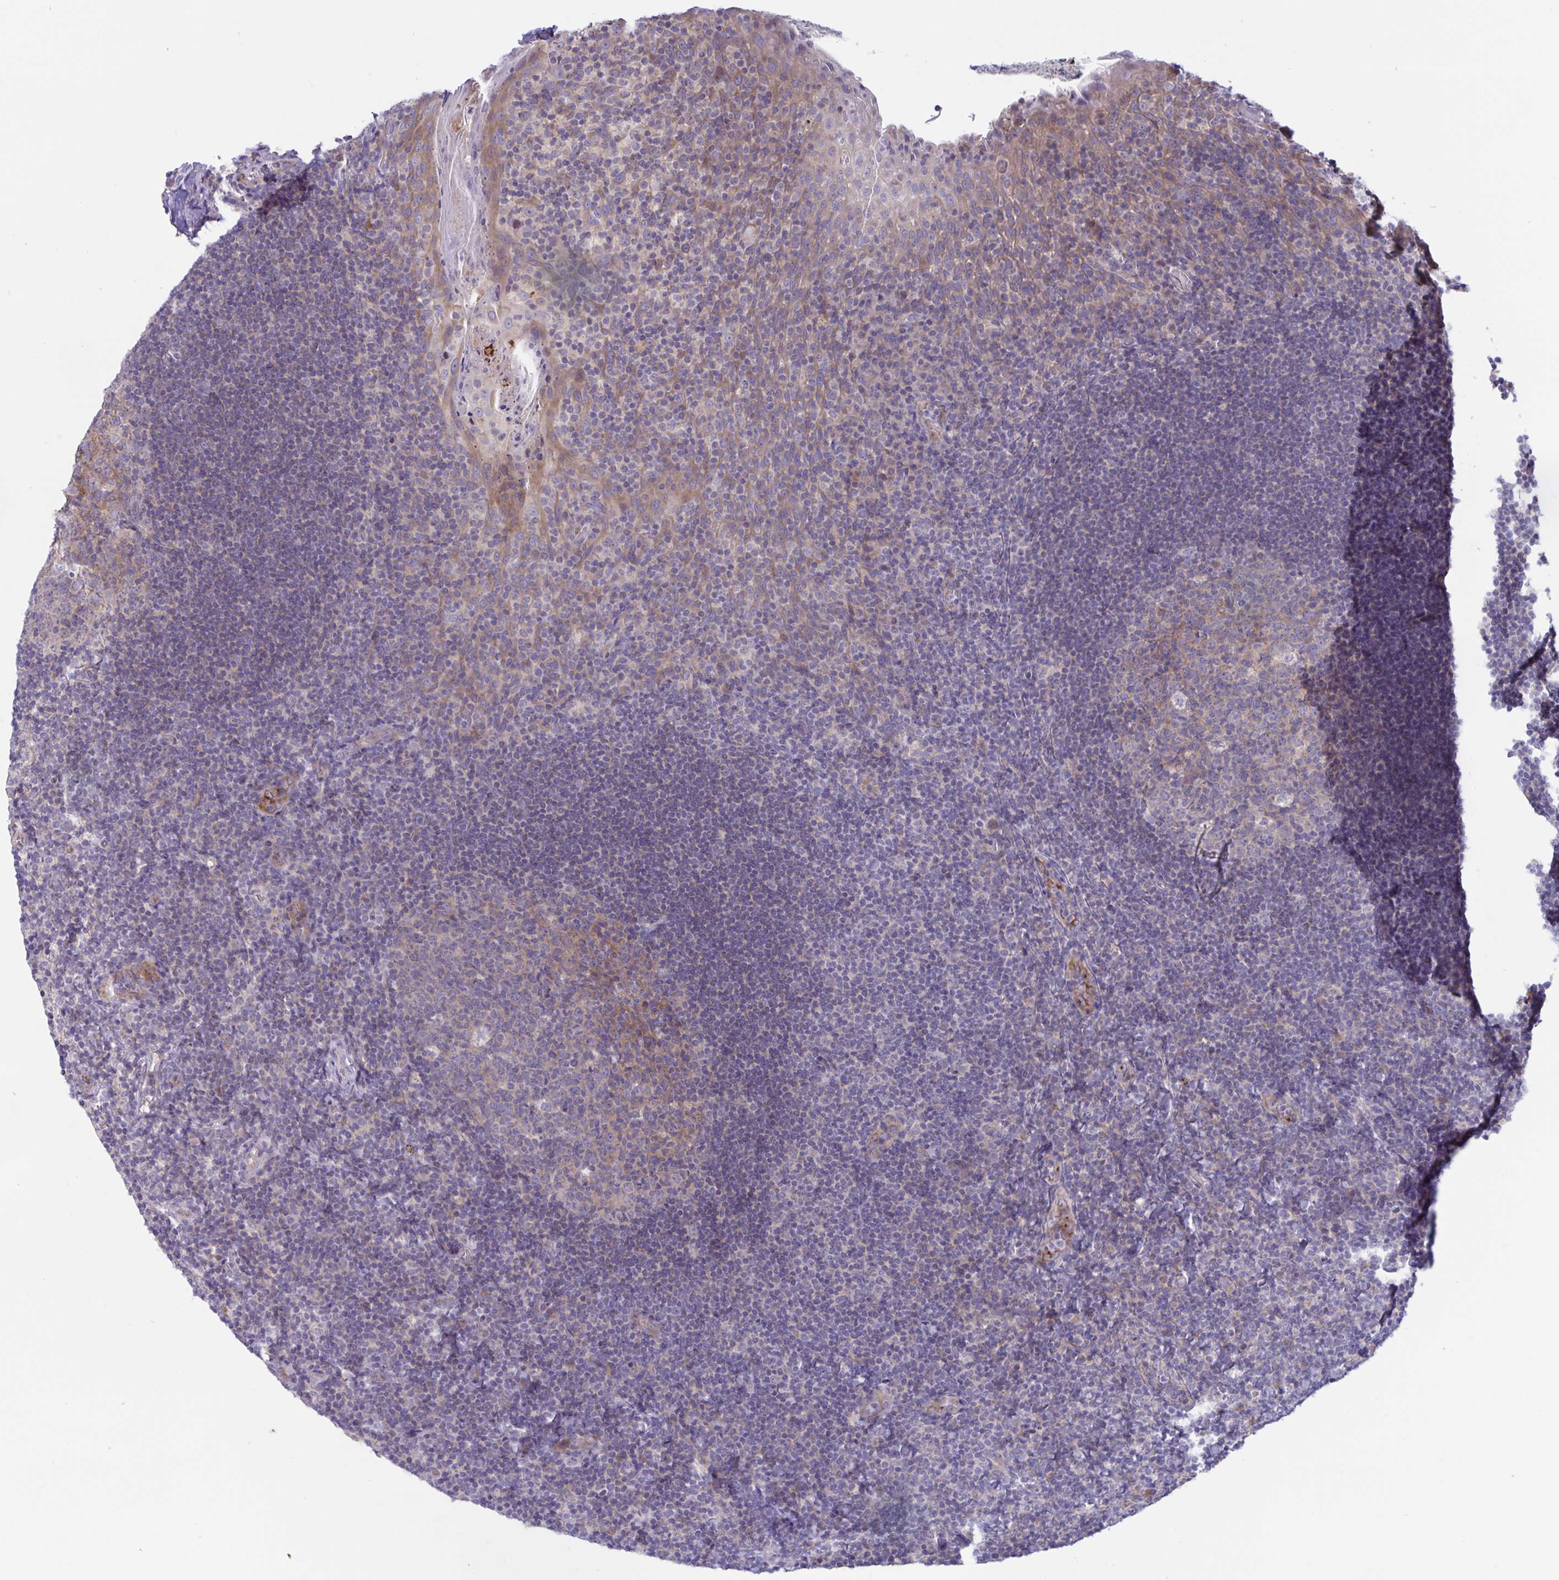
{"staining": {"intensity": "strong", "quantity": "<25%", "location": "cytoplasmic/membranous"}, "tissue": "tonsil", "cell_type": "Germinal center cells", "image_type": "normal", "snomed": [{"axis": "morphology", "description": "Normal tissue, NOS"}, {"axis": "topography", "description": "Tonsil"}], "caption": "This photomicrograph exhibits unremarkable tonsil stained with immunohistochemistry to label a protein in brown. The cytoplasmic/membranous of germinal center cells show strong positivity for the protein. Nuclei are counter-stained blue.", "gene": "IL37", "patient": {"sex": "male", "age": 17}}